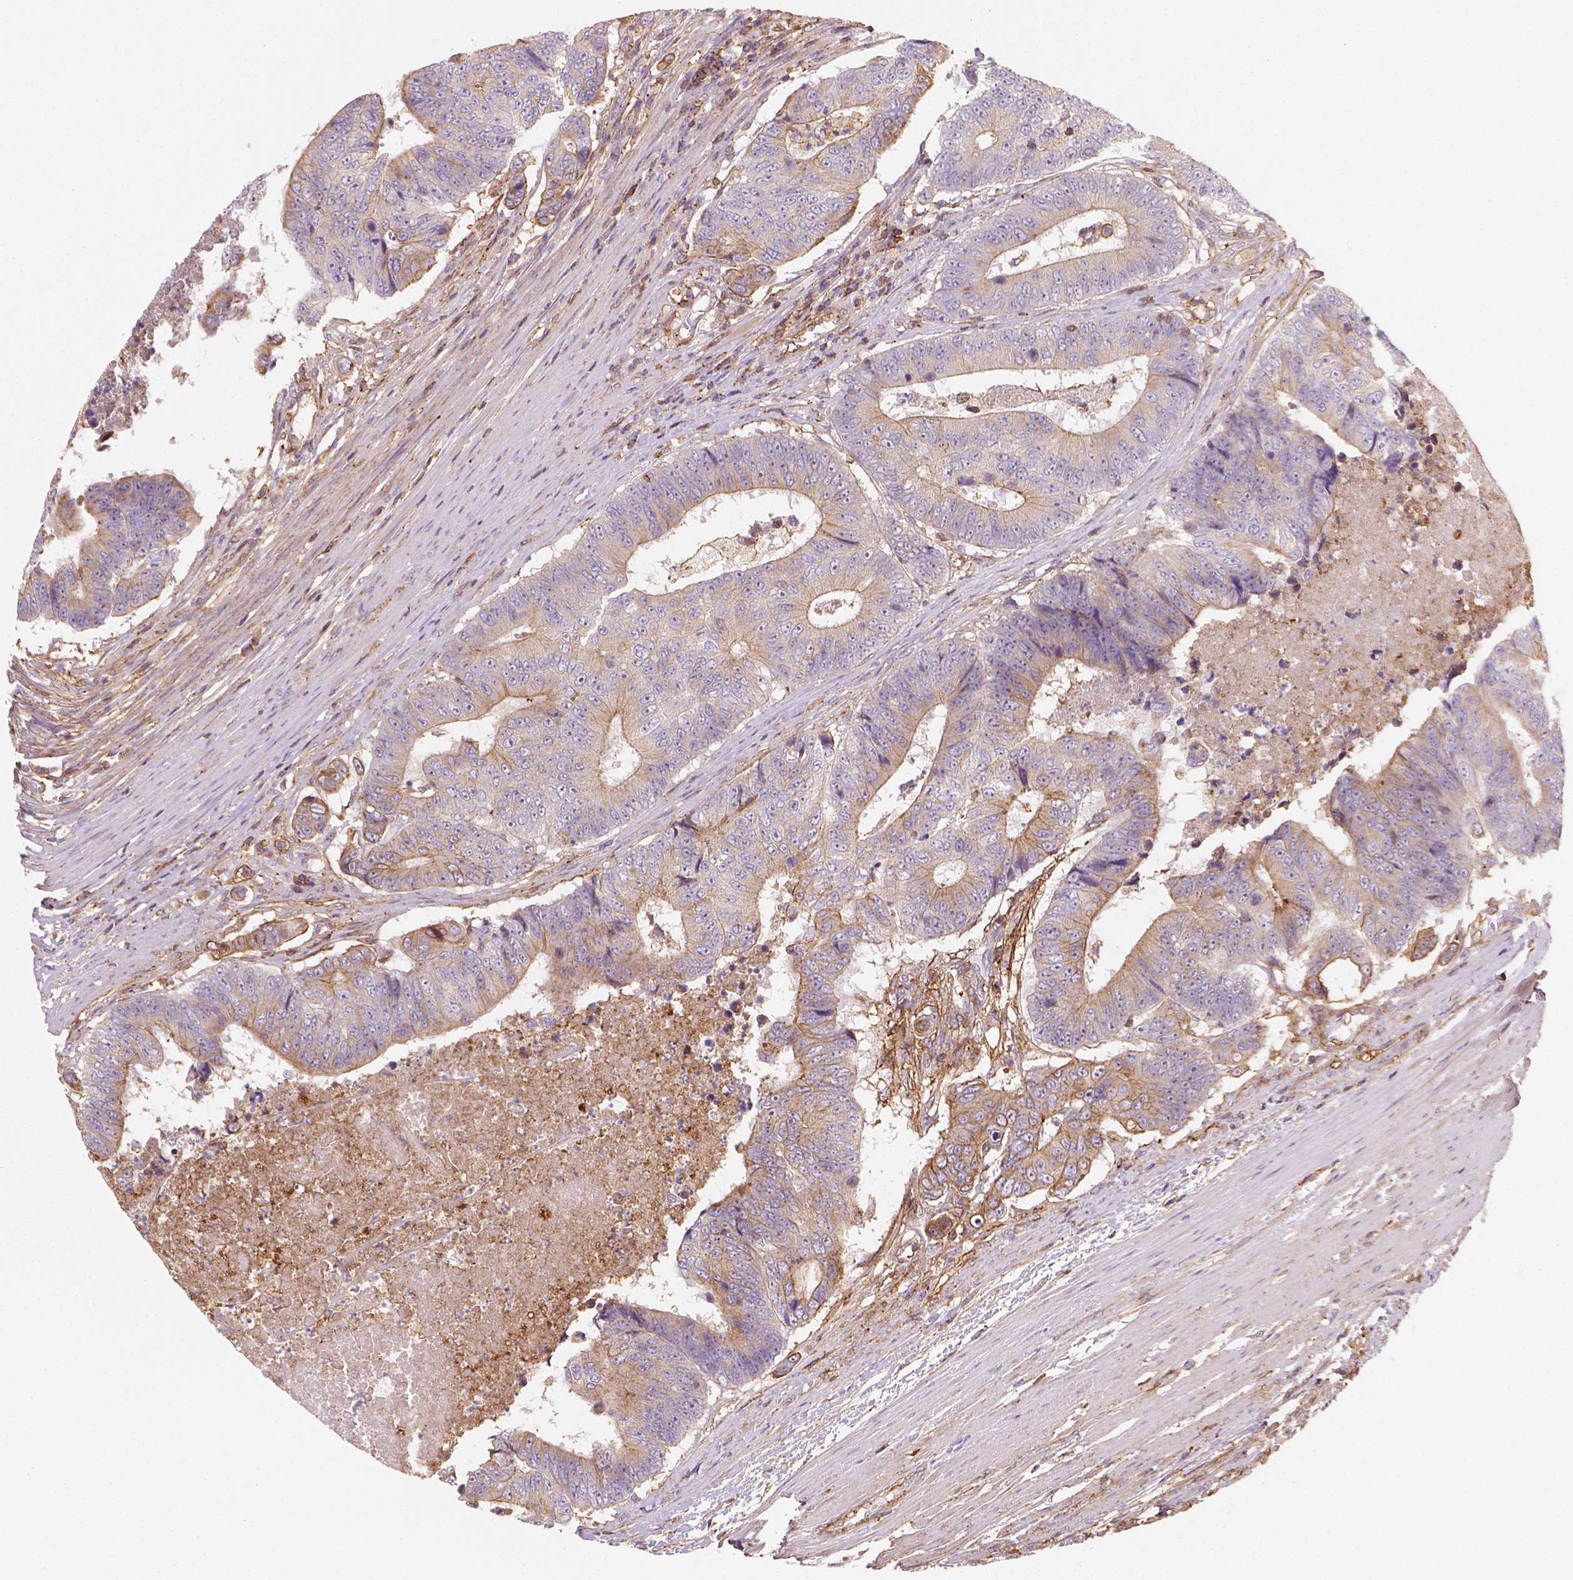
{"staining": {"intensity": "moderate", "quantity": ">75%", "location": "cytoplasmic/membranous"}, "tissue": "colorectal cancer", "cell_type": "Tumor cells", "image_type": "cancer", "snomed": [{"axis": "morphology", "description": "Adenocarcinoma, NOS"}, {"axis": "topography", "description": "Colon"}], "caption": "Colorectal cancer was stained to show a protein in brown. There is medium levels of moderate cytoplasmic/membranous staining in approximately >75% of tumor cells.", "gene": "GPRC5D", "patient": {"sex": "female", "age": 48}}